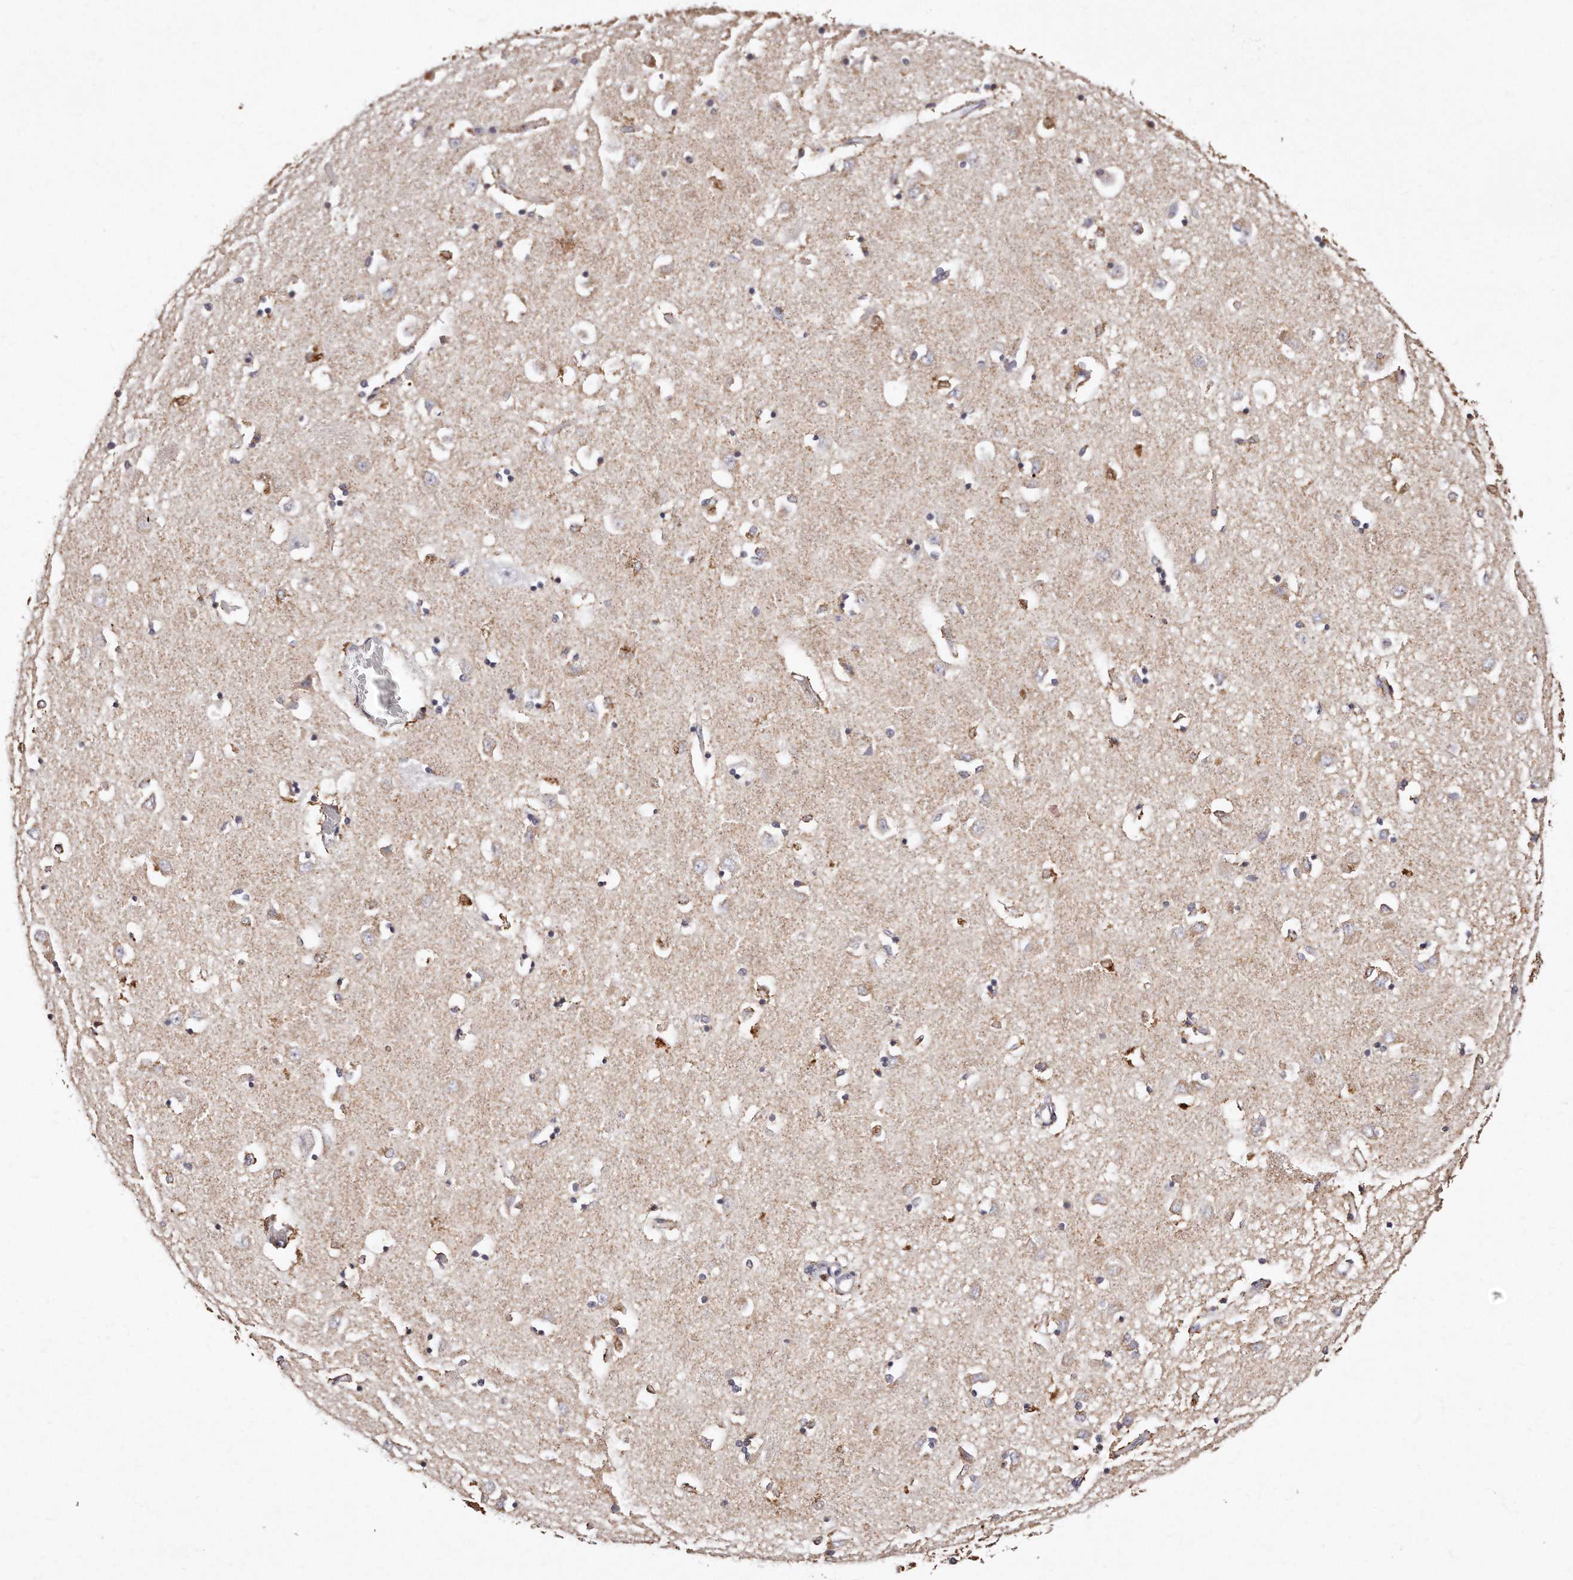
{"staining": {"intensity": "moderate", "quantity": "<25%", "location": "cytoplasmic/membranous"}, "tissue": "caudate", "cell_type": "Glial cells", "image_type": "normal", "snomed": [{"axis": "morphology", "description": "Normal tissue, NOS"}, {"axis": "topography", "description": "Lateral ventricle wall"}], "caption": "IHC image of benign human caudate stained for a protein (brown), which demonstrates low levels of moderate cytoplasmic/membranous staining in about <25% of glial cells.", "gene": "RTKN", "patient": {"sex": "male", "age": 45}}